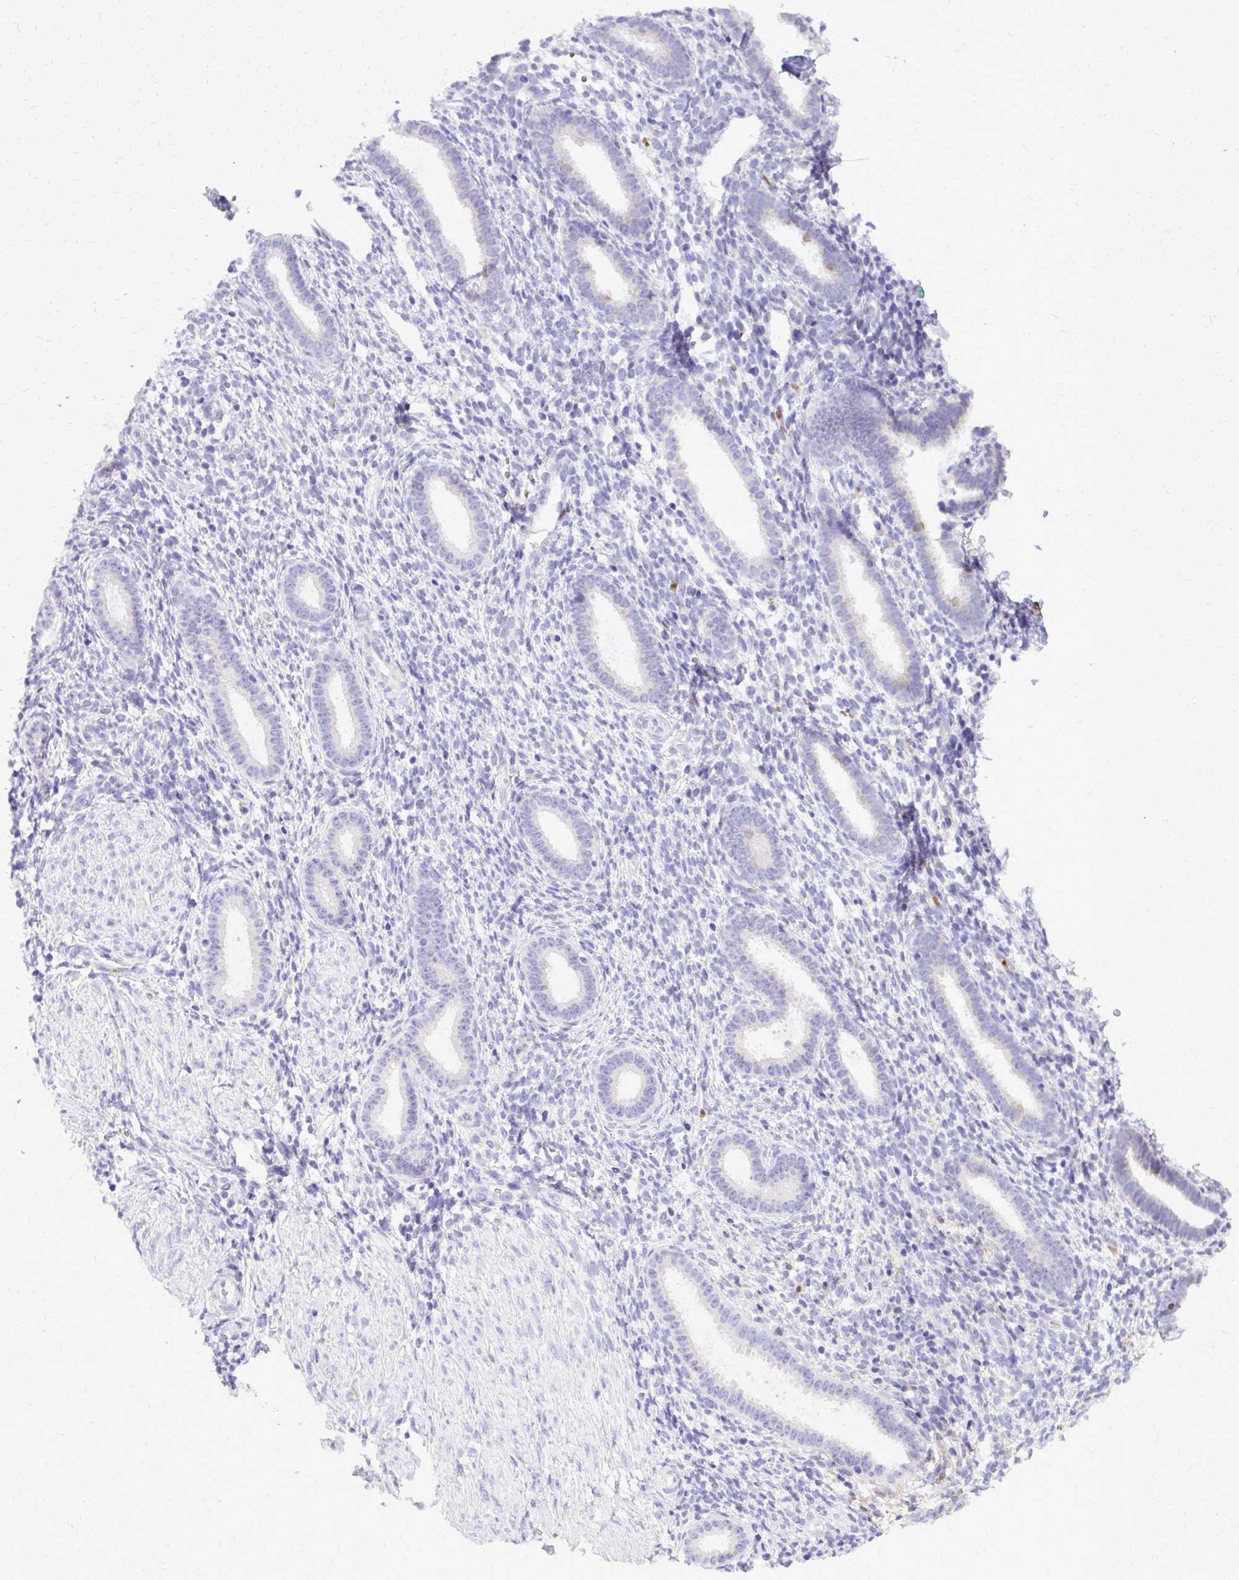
{"staining": {"intensity": "negative", "quantity": "none", "location": "none"}, "tissue": "endometrium", "cell_type": "Cells in endometrial stroma", "image_type": "normal", "snomed": [{"axis": "morphology", "description": "Normal tissue, NOS"}, {"axis": "topography", "description": "Endometrium"}], "caption": "Protein analysis of normal endometrium reveals no significant positivity in cells in endometrial stroma.", "gene": "CAT", "patient": {"sex": "female", "age": 36}}